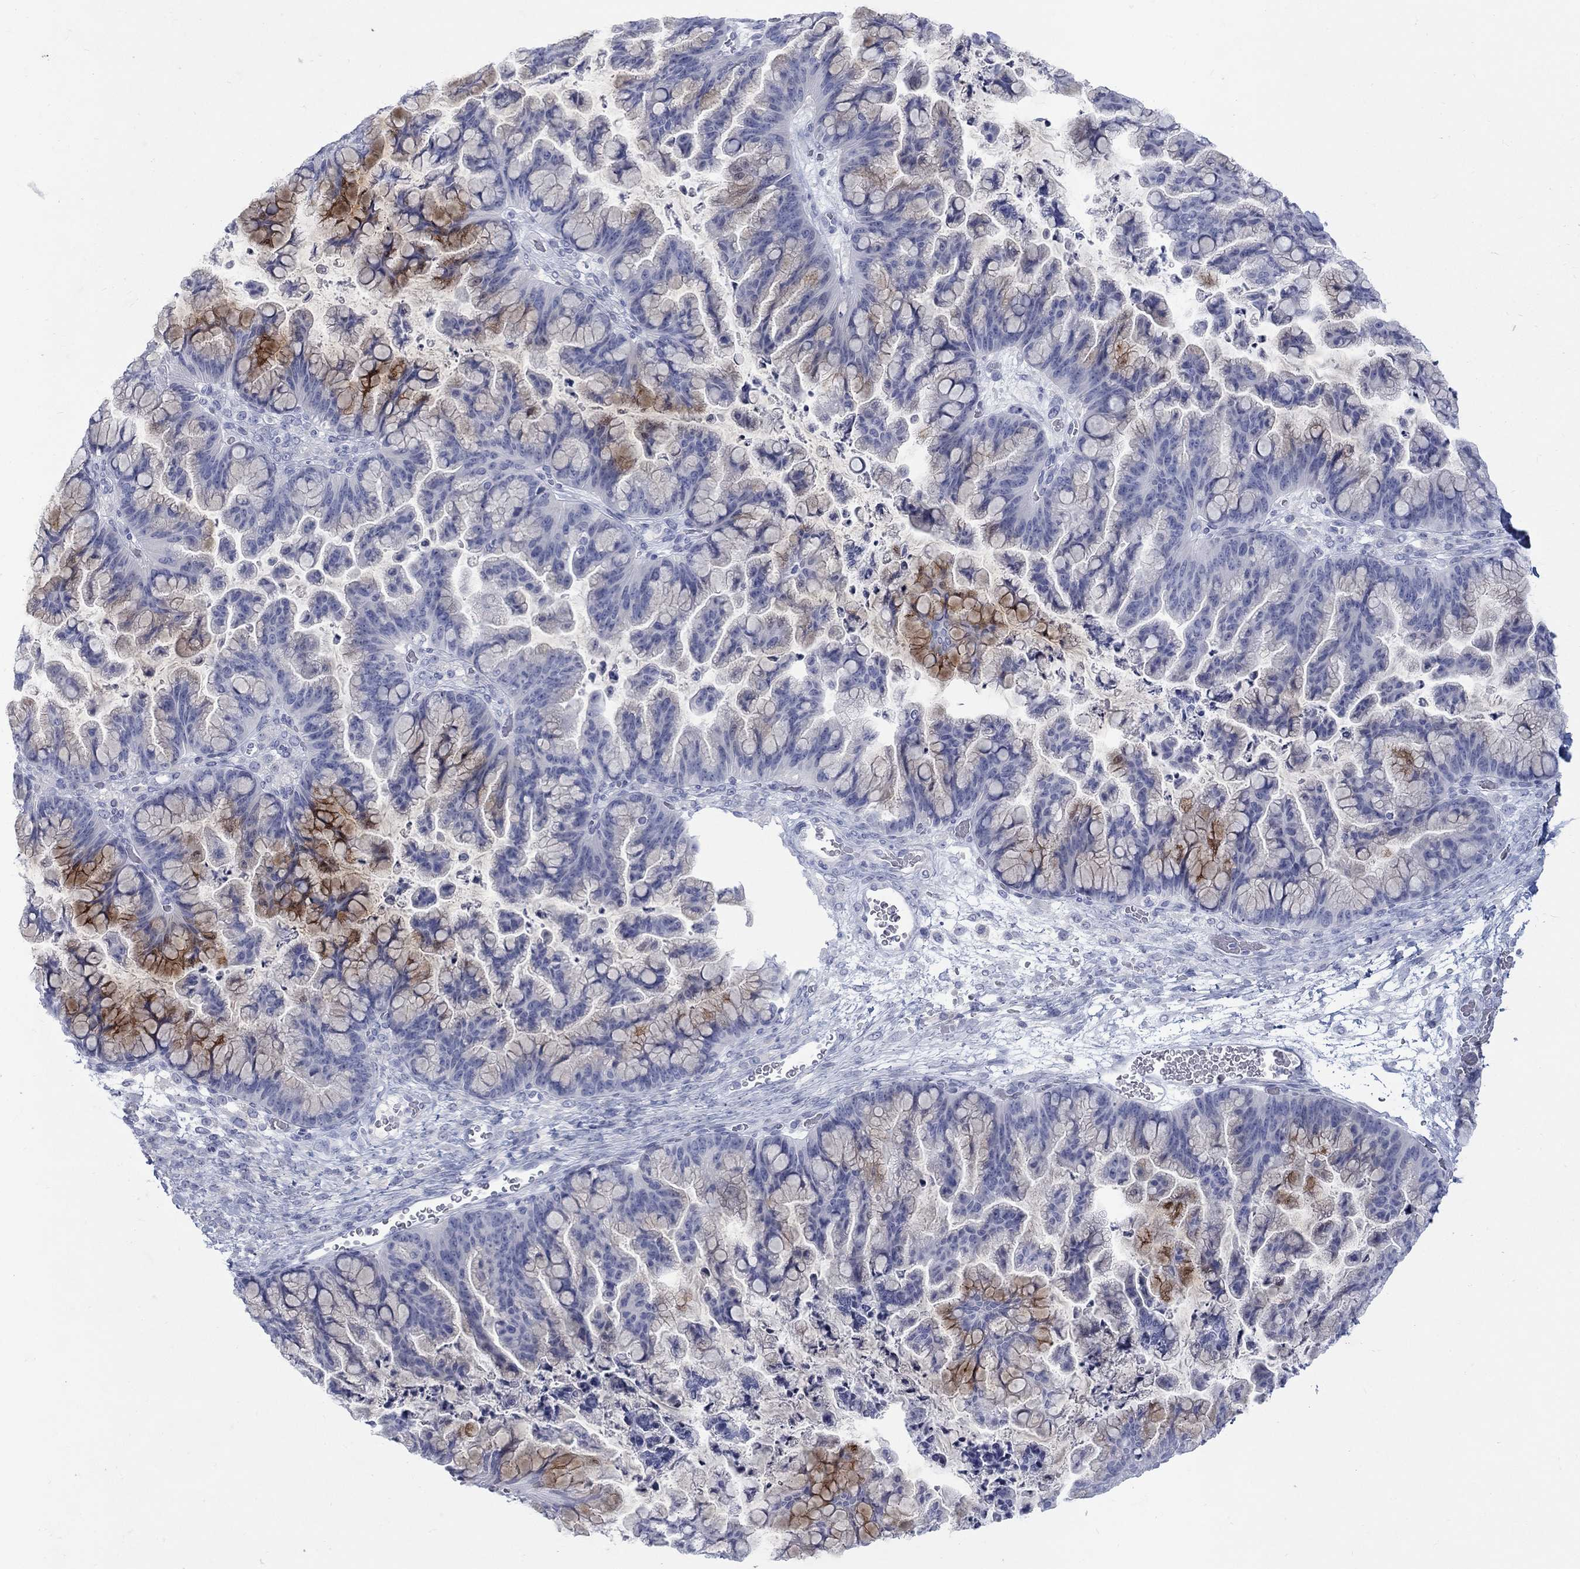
{"staining": {"intensity": "strong", "quantity": "<25%", "location": "cytoplasmic/membranous"}, "tissue": "ovarian cancer", "cell_type": "Tumor cells", "image_type": "cancer", "snomed": [{"axis": "morphology", "description": "Cystadenocarcinoma, mucinous, NOS"}, {"axis": "topography", "description": "Ovary"}], "caption": "DAB (3,3'-diaminobenzidine) immunohistochemical staining of human mucinous cystadenocarcinoma (ovarian) reveals strong cytoplasmic/membranous protein expression in approximately <25% of tumor cells.", "gene": "RFTN2", "patient": {"sex": "female", "age": 67}}